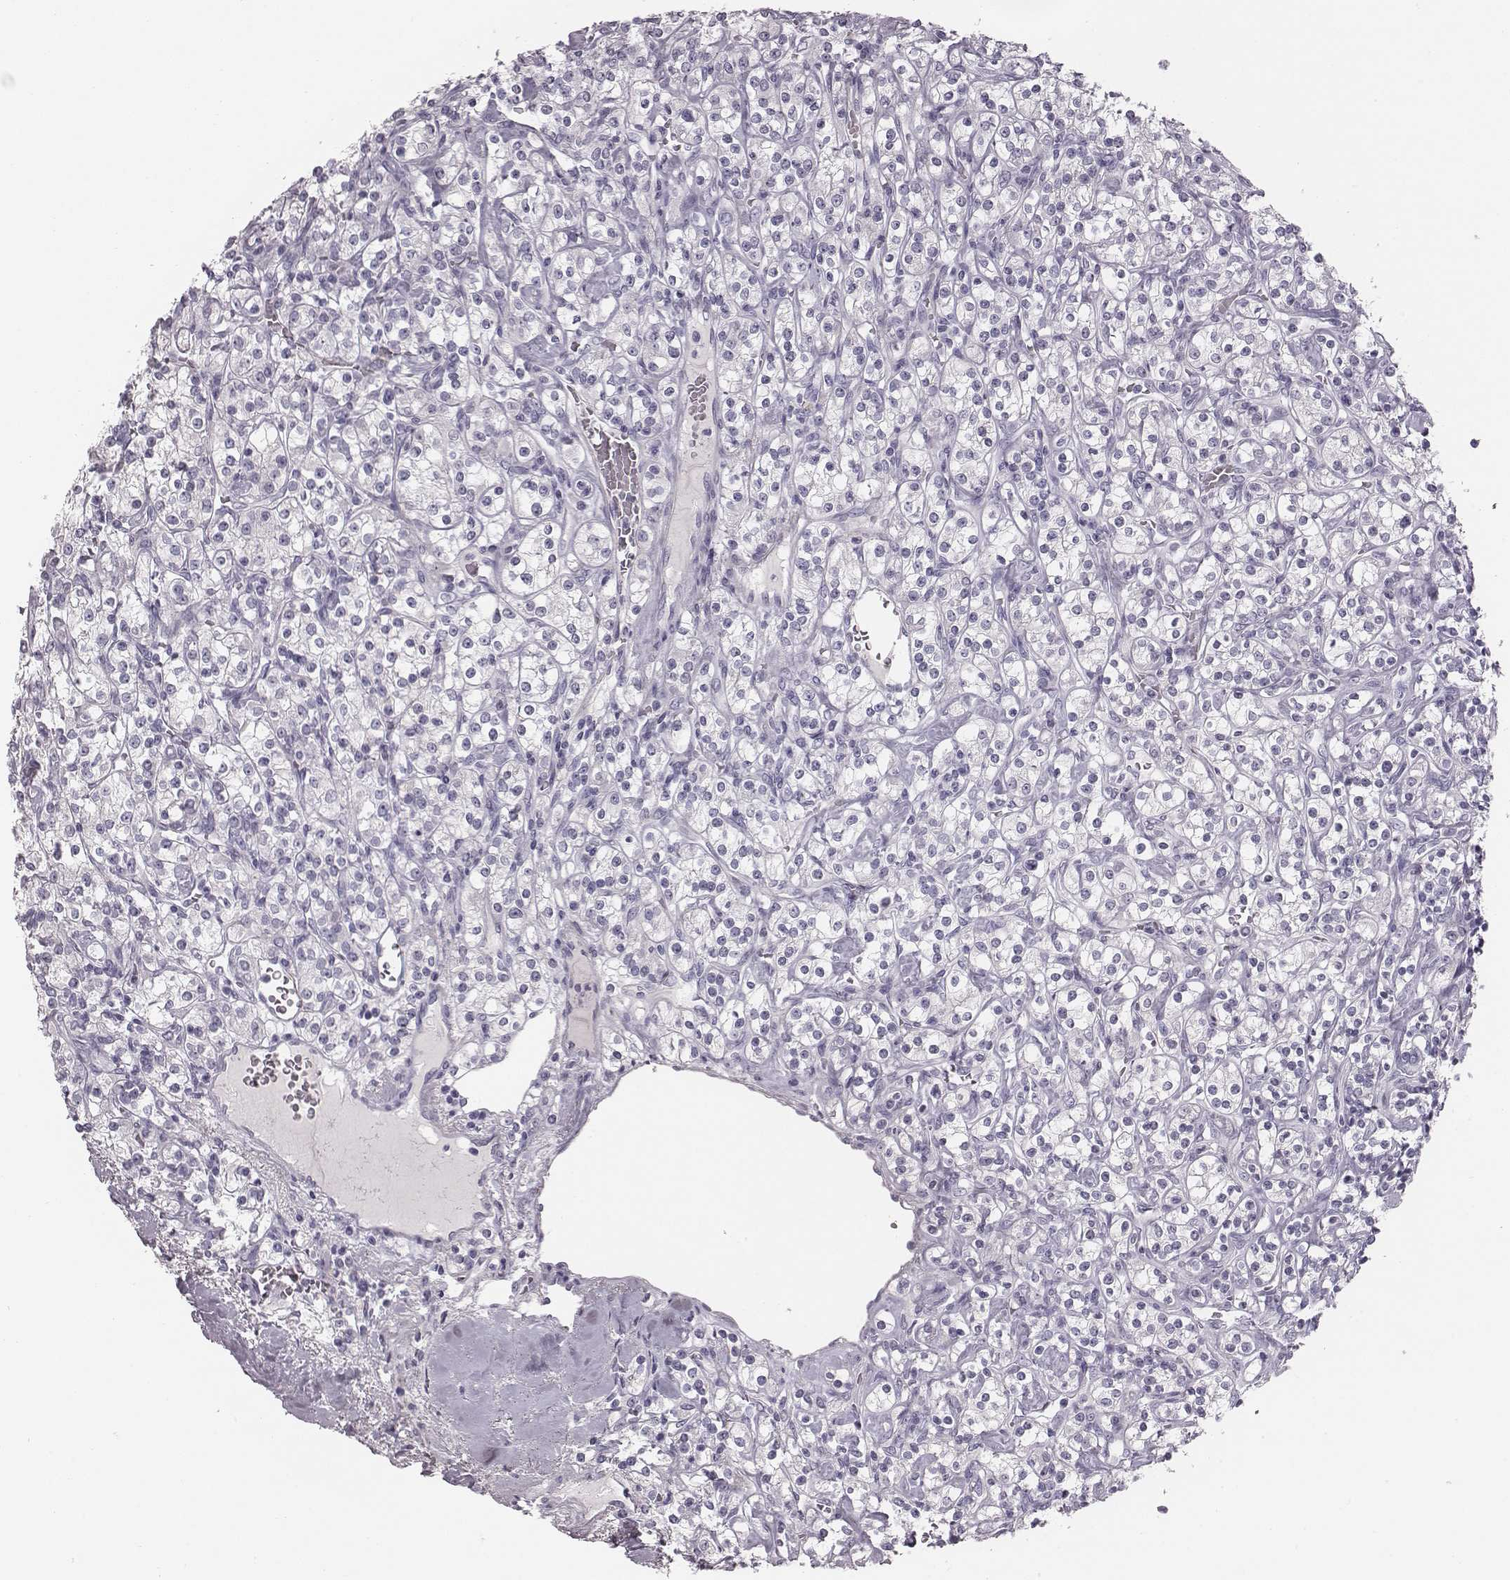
{"staining": {"intensity": "negative", "quantity": "none", "location": "none"}, "tissue": "renal cancer", "cell_type": "Tumor cells", "image_type": "cancer", "snomed": [{"axis": "morphology", "description": "Adenocarcinoma, NOS"}, {"axis": "topography", "description": "Kidney"}], "caption": "Human renal cancer (adenocarcinoma) stained for a protein using immunohistochemistry demonstrates no expression in tumor cells.", "gene": "CRISP1", "patient": {"sex": "male", "age": 77}}